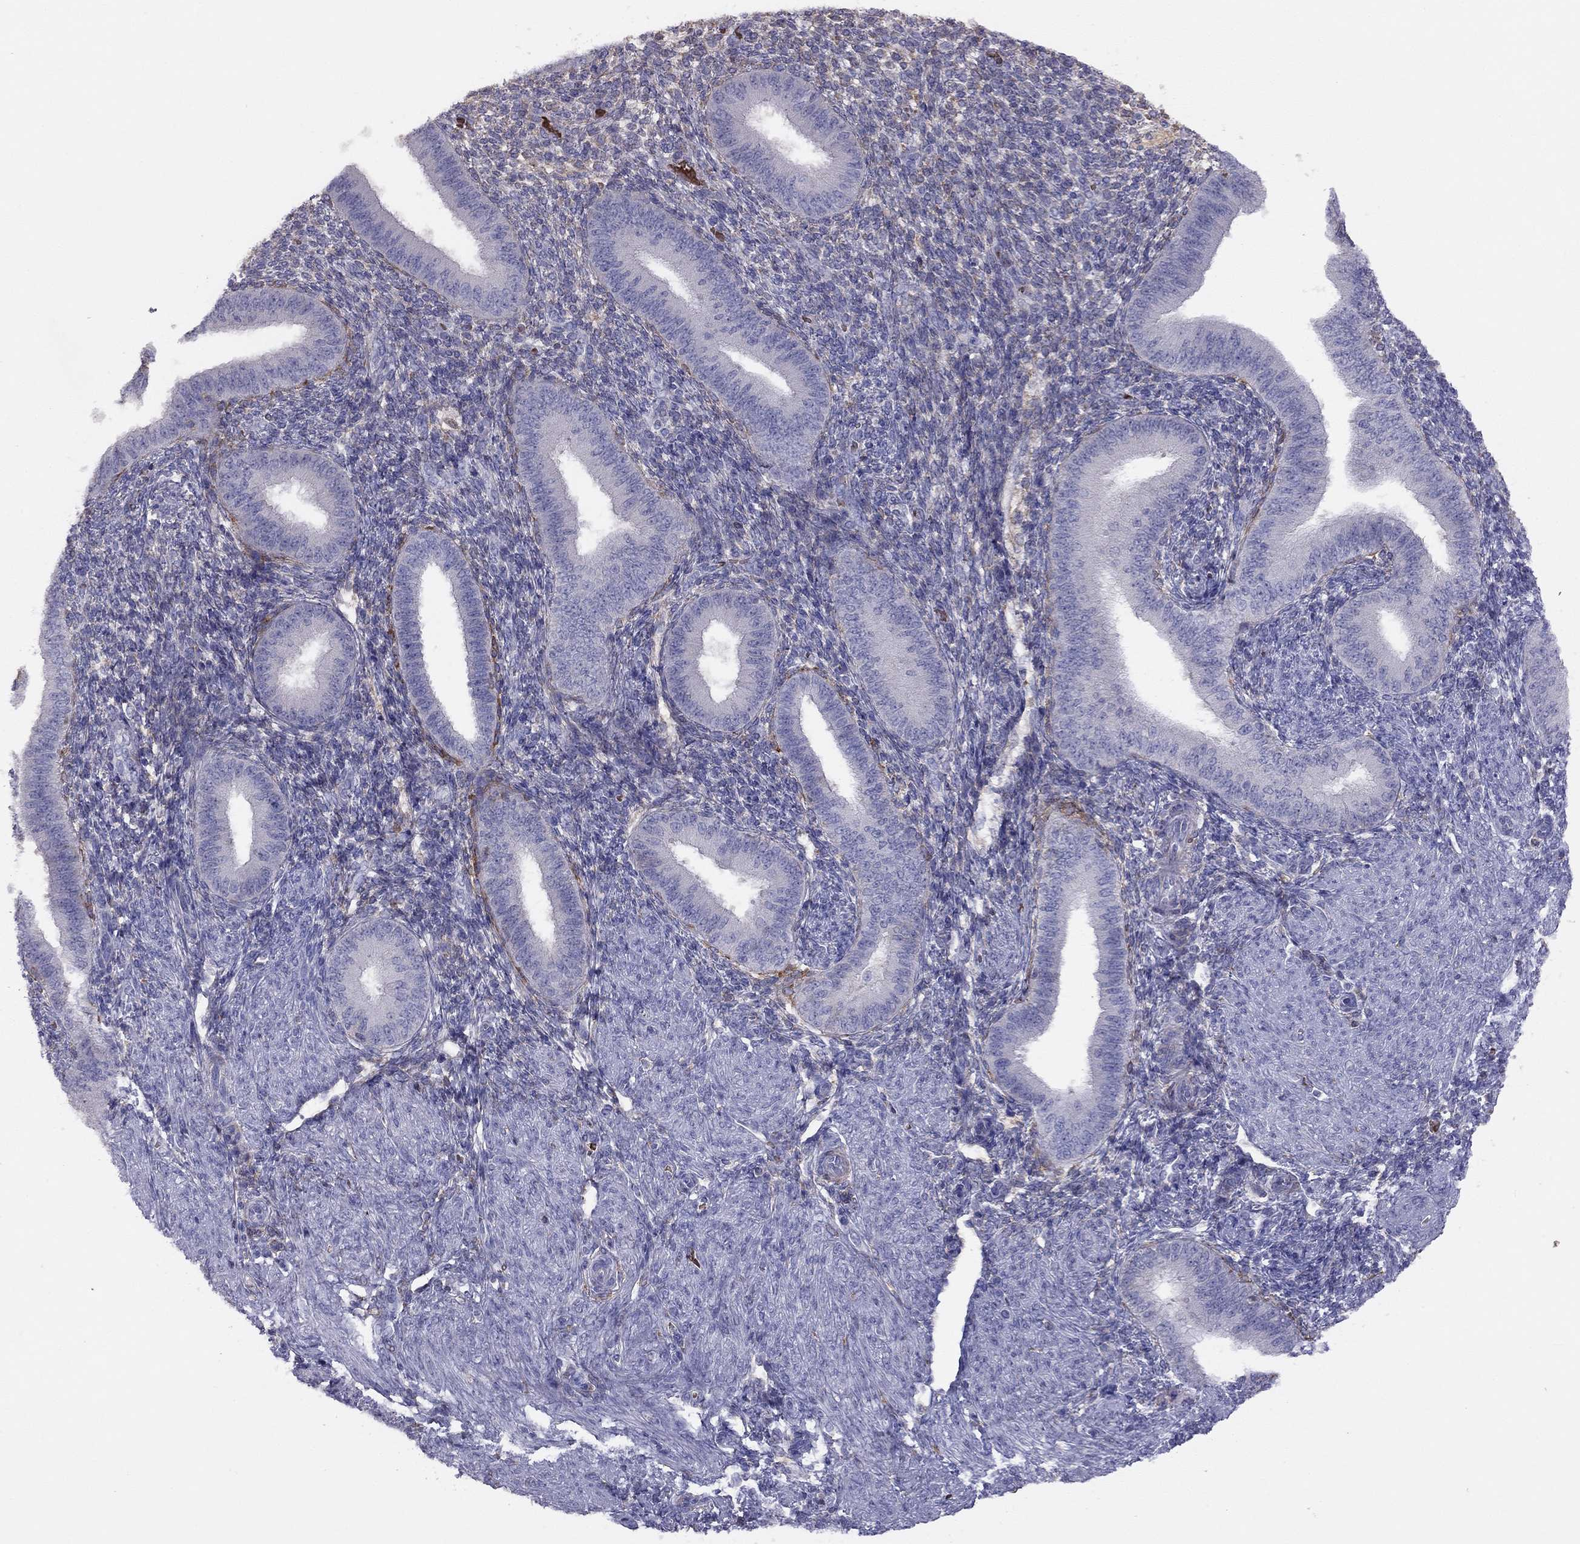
{"staining": {"intensity": "negative", "quantity": "none", "location": "none"}, "tissue": "endometrium", "cell_type": "Cells in endometrial stroma", "image_type": "normal", "snomed": [{"axis": "morphology", "description": "Normal tissue, NOS"}, {"axis": "topography", "description": "Endometrium"}], "caption": "The IHC image has no significant staining in cells in endometrial stroma of endometrium.", "gene": "RHCE", "patient": {"sex": "female", "age": 39}}